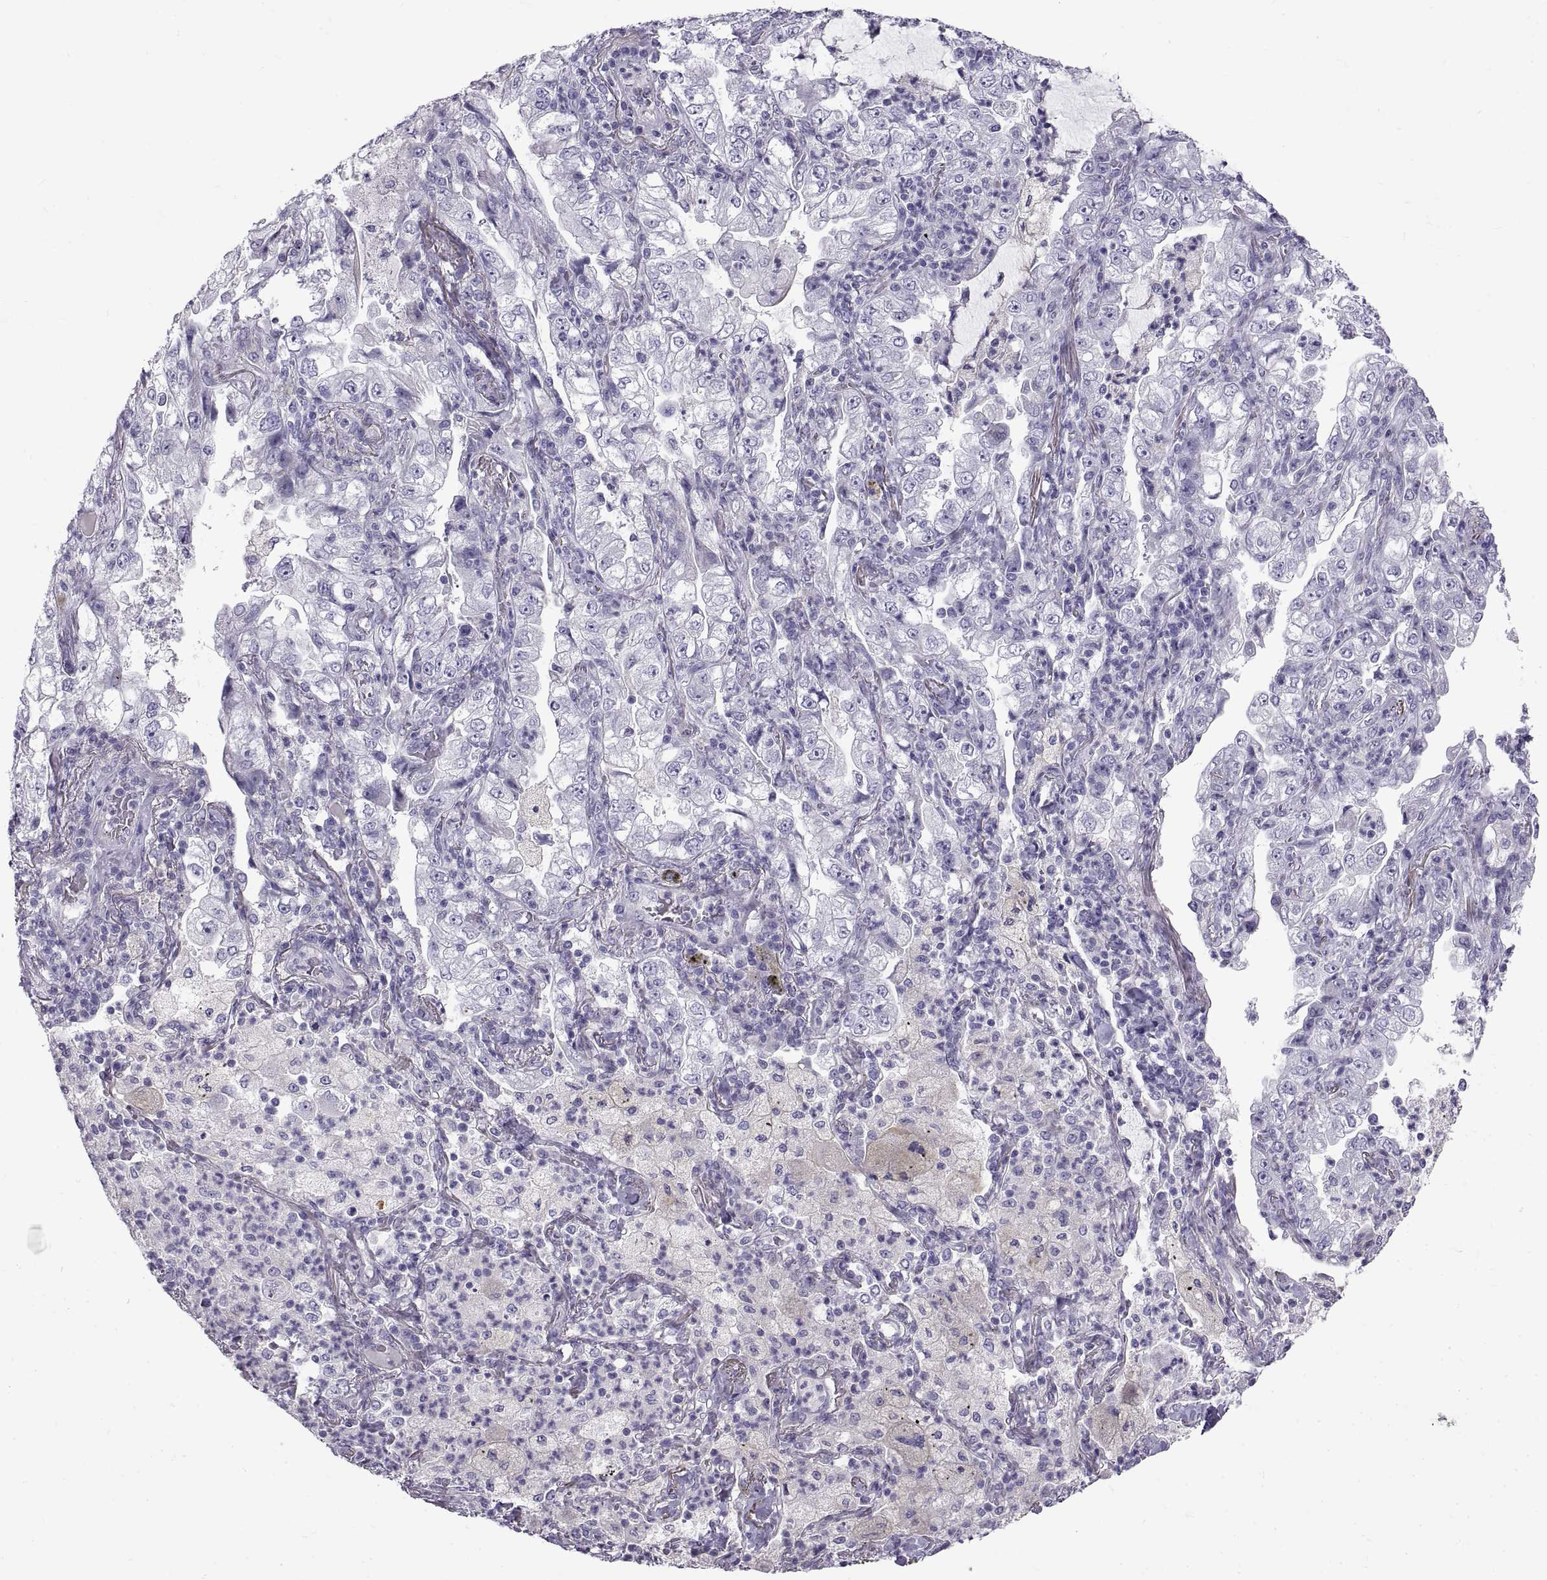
{"staining": {"intensity": "negative", "quantity": "none", "location": "none"}, "tissue": "lung cancer", "cell_type": "Tumor cells", "image_type": "cancer", "snomed": [{"axis": "morphology", "description": "Adenocarcinoma, NOS"}, {"axis": "topography", "description": "Lung"}], "caption": "DAB immunohistochemical staining of adenocarcinoma (lung) displays no significant positivity in tumor cells.", "gene": "CRYBB3", "patient": {"sex": "female", "age": 73}}